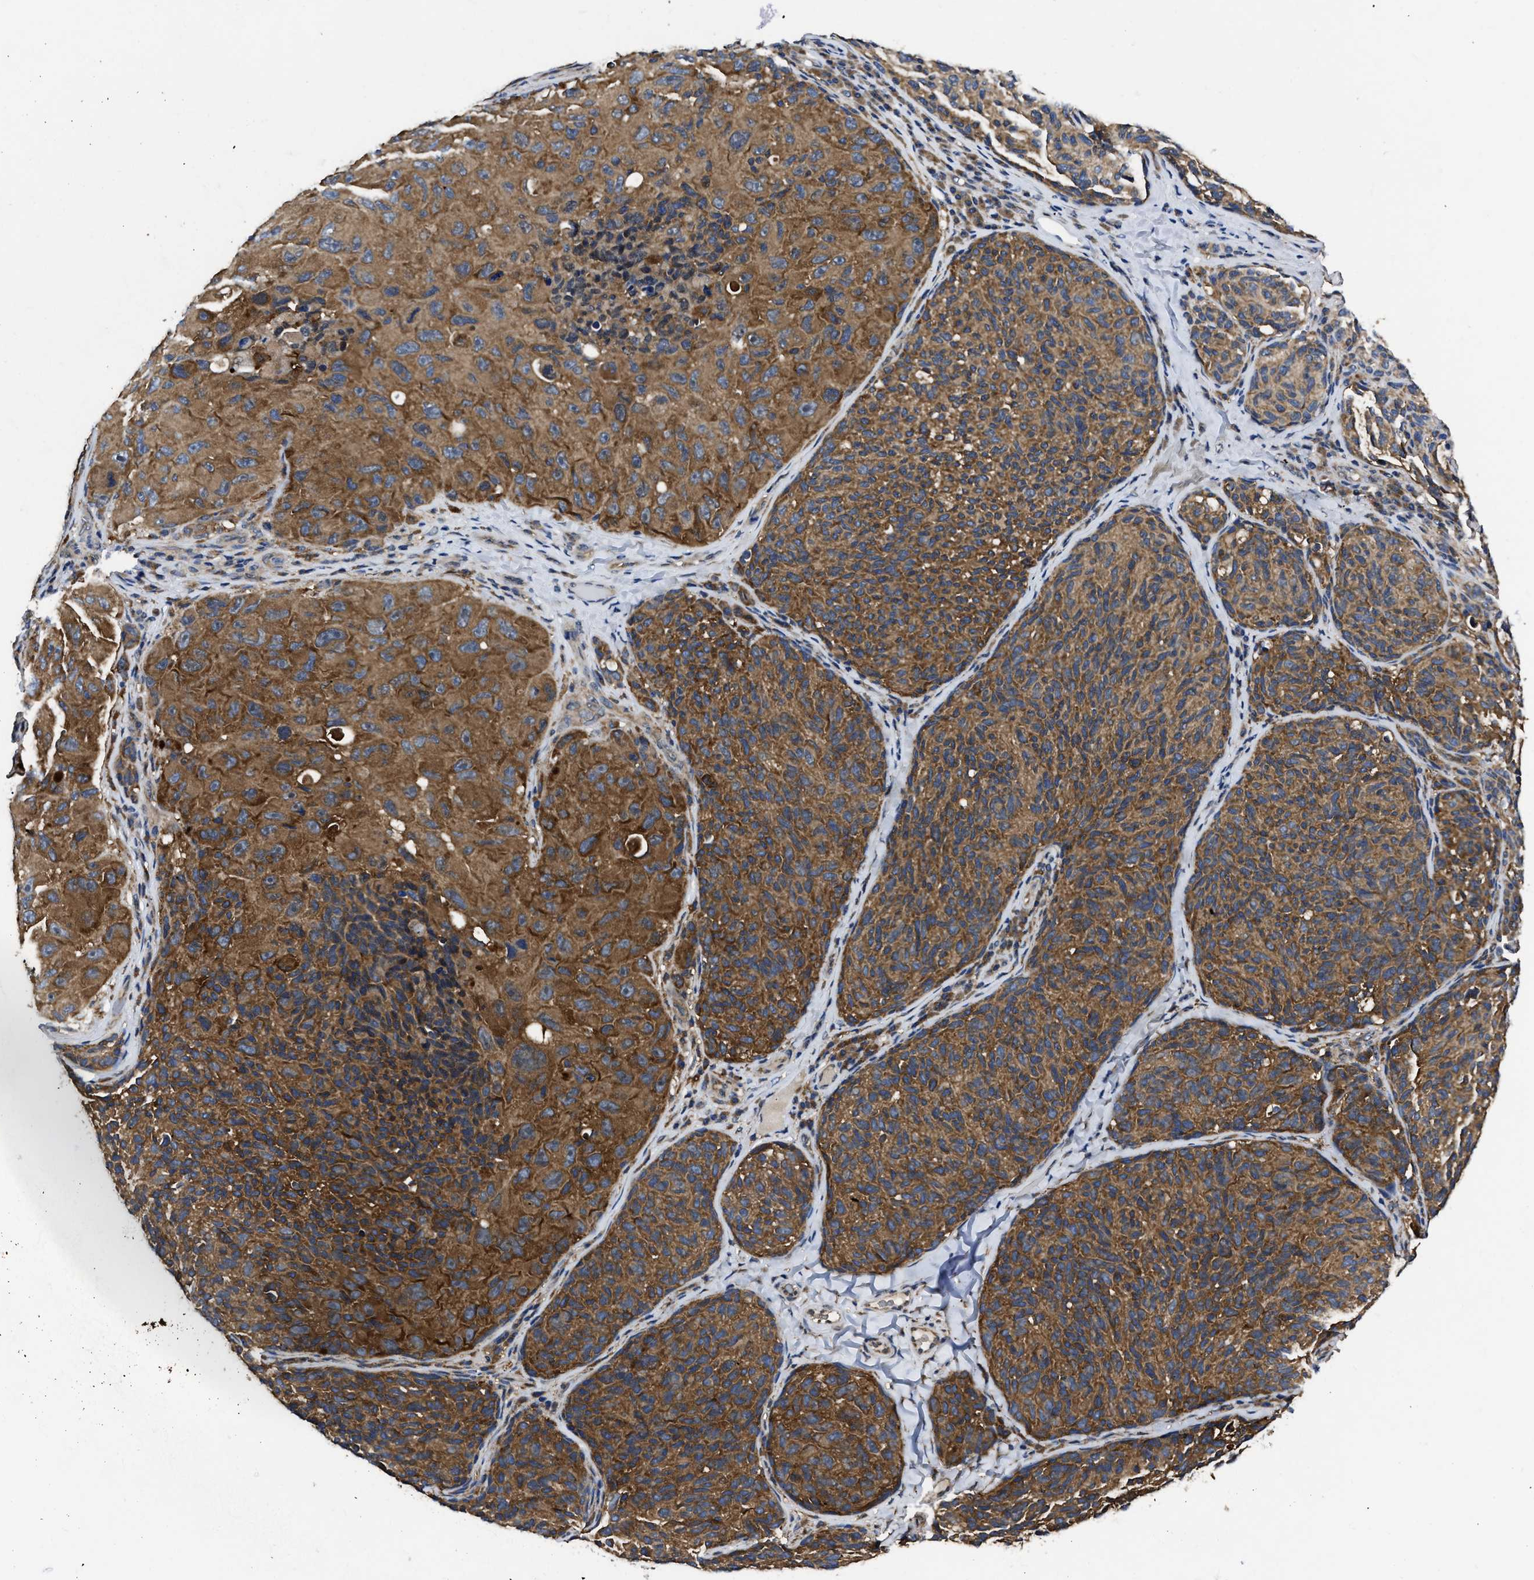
{"staining": {"intensity": "strong", "quantity": ">75%", "location": "cytoplasmic/membranous"}, "tissue": "melanoma", "cell_type": "Tumor cells", "image_type": "cancer", "snomed": [{"axis": "morphology", "description": "Malignant melanoma, NOS"}, {"axis": "topography", "description": "Skin"}], "caption": "Immunohistochemistry (IHC) staining of melanoma, which shows high levels of strong cytoplasmic/membranous positivity in about >75% of tumor cells indicating strong cytoplasmic/membranous protein staining. The staining was performed using DAB (3,3'-diaminobenzidine) (brown) for protein detection and nuclei were counterstained in hematoxylin (blue).", "gene": "GET4", "patient": {"sex": "female", "age": 73}}